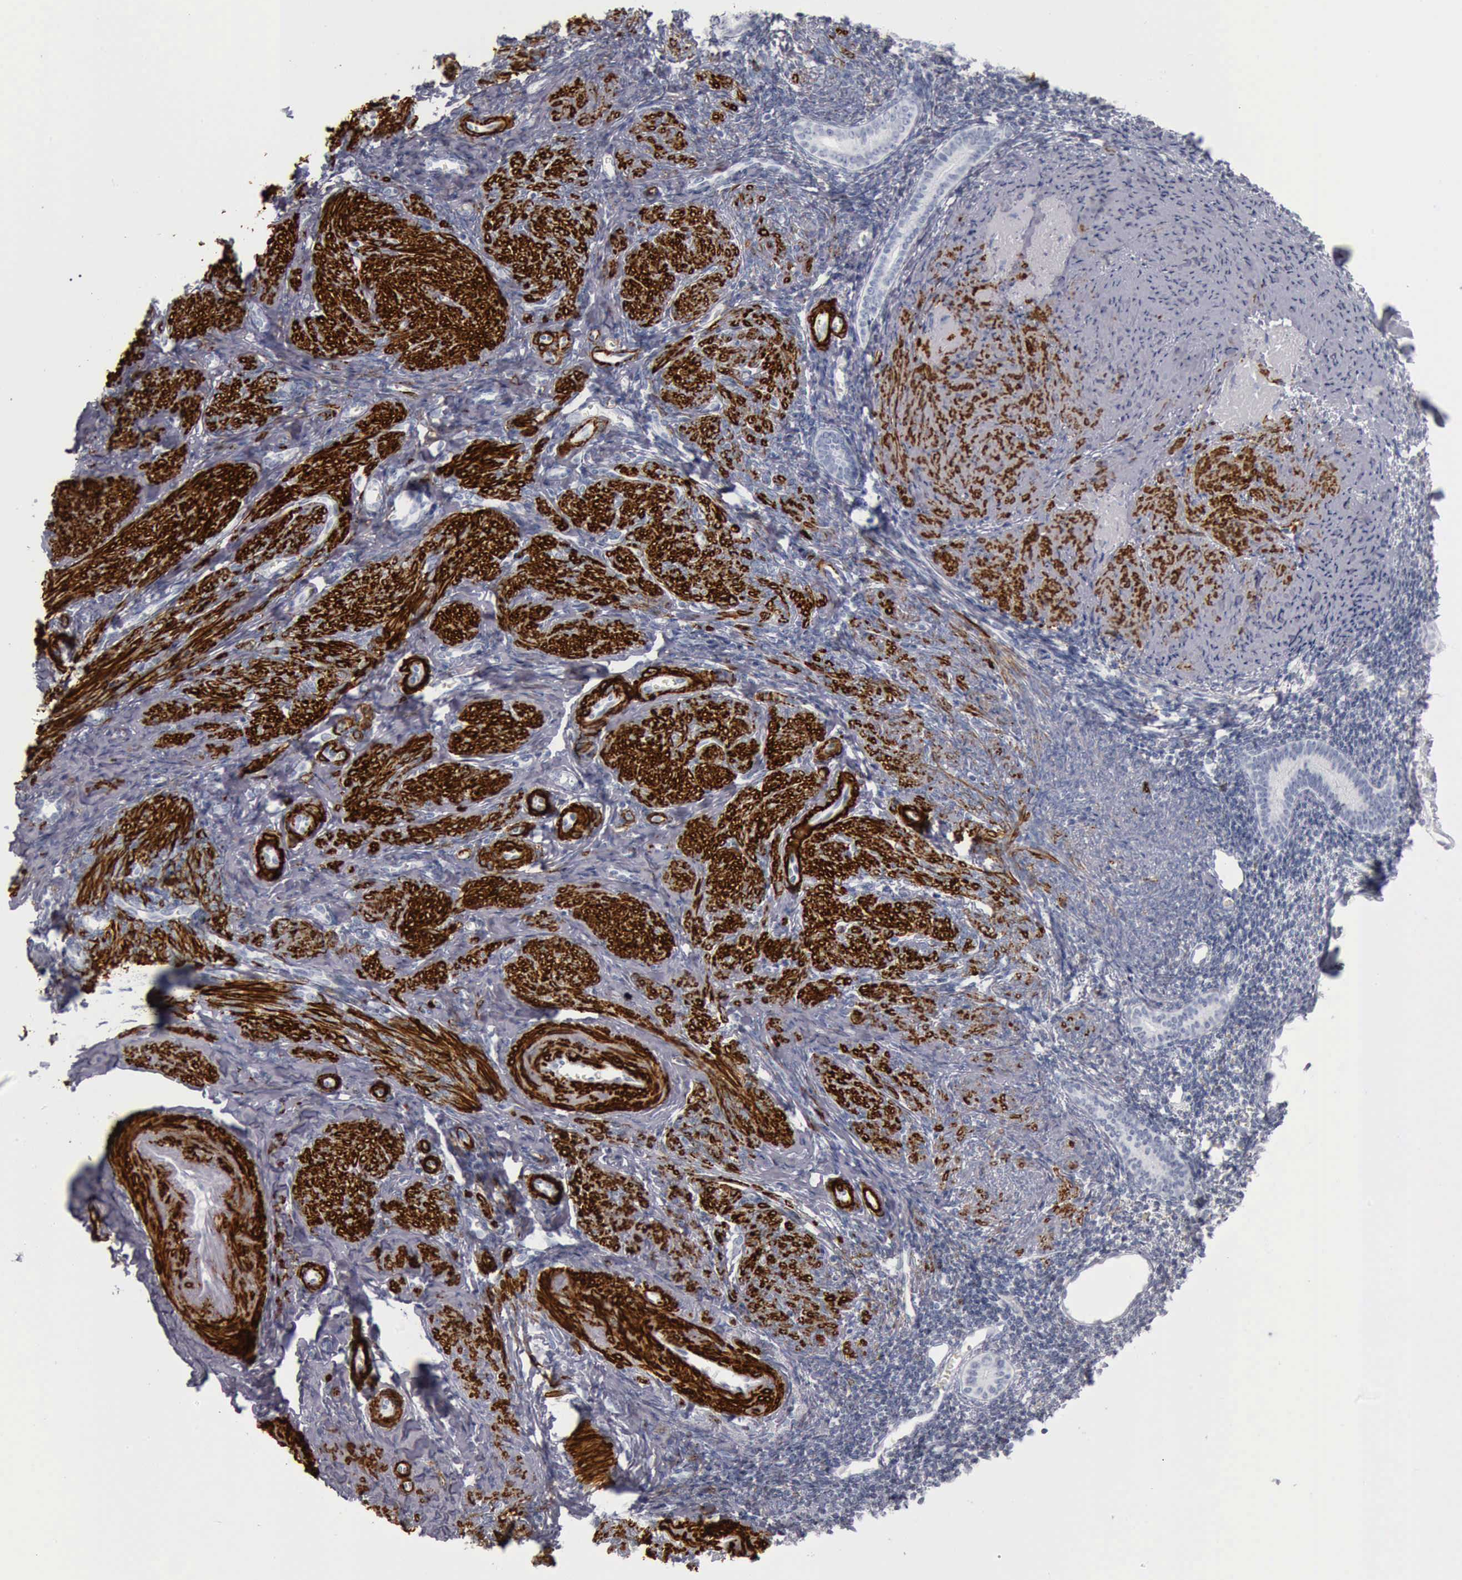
{"staining": {"intensity": "negative", "quantity": "none", "location": "none"}, "tissue": "endometrium", "cell_type": "Cells in endometrial stroma", "image_type": "normal", "snomed": [{"axis": "morphology", "description": "Normal tissue, NOS"}, {"axis": "morphology", "description": "Neoplasm, benign, NOS"}, {"axis": "topography", "description": "Uterus"}], "caption": "This is an immunohistochemistry histopathology image of unremarkable endometrium. There is no expression in cells in endometrial stroma.", "gene": "CALD1", "patient": {"sex": "female", "age": 55}}